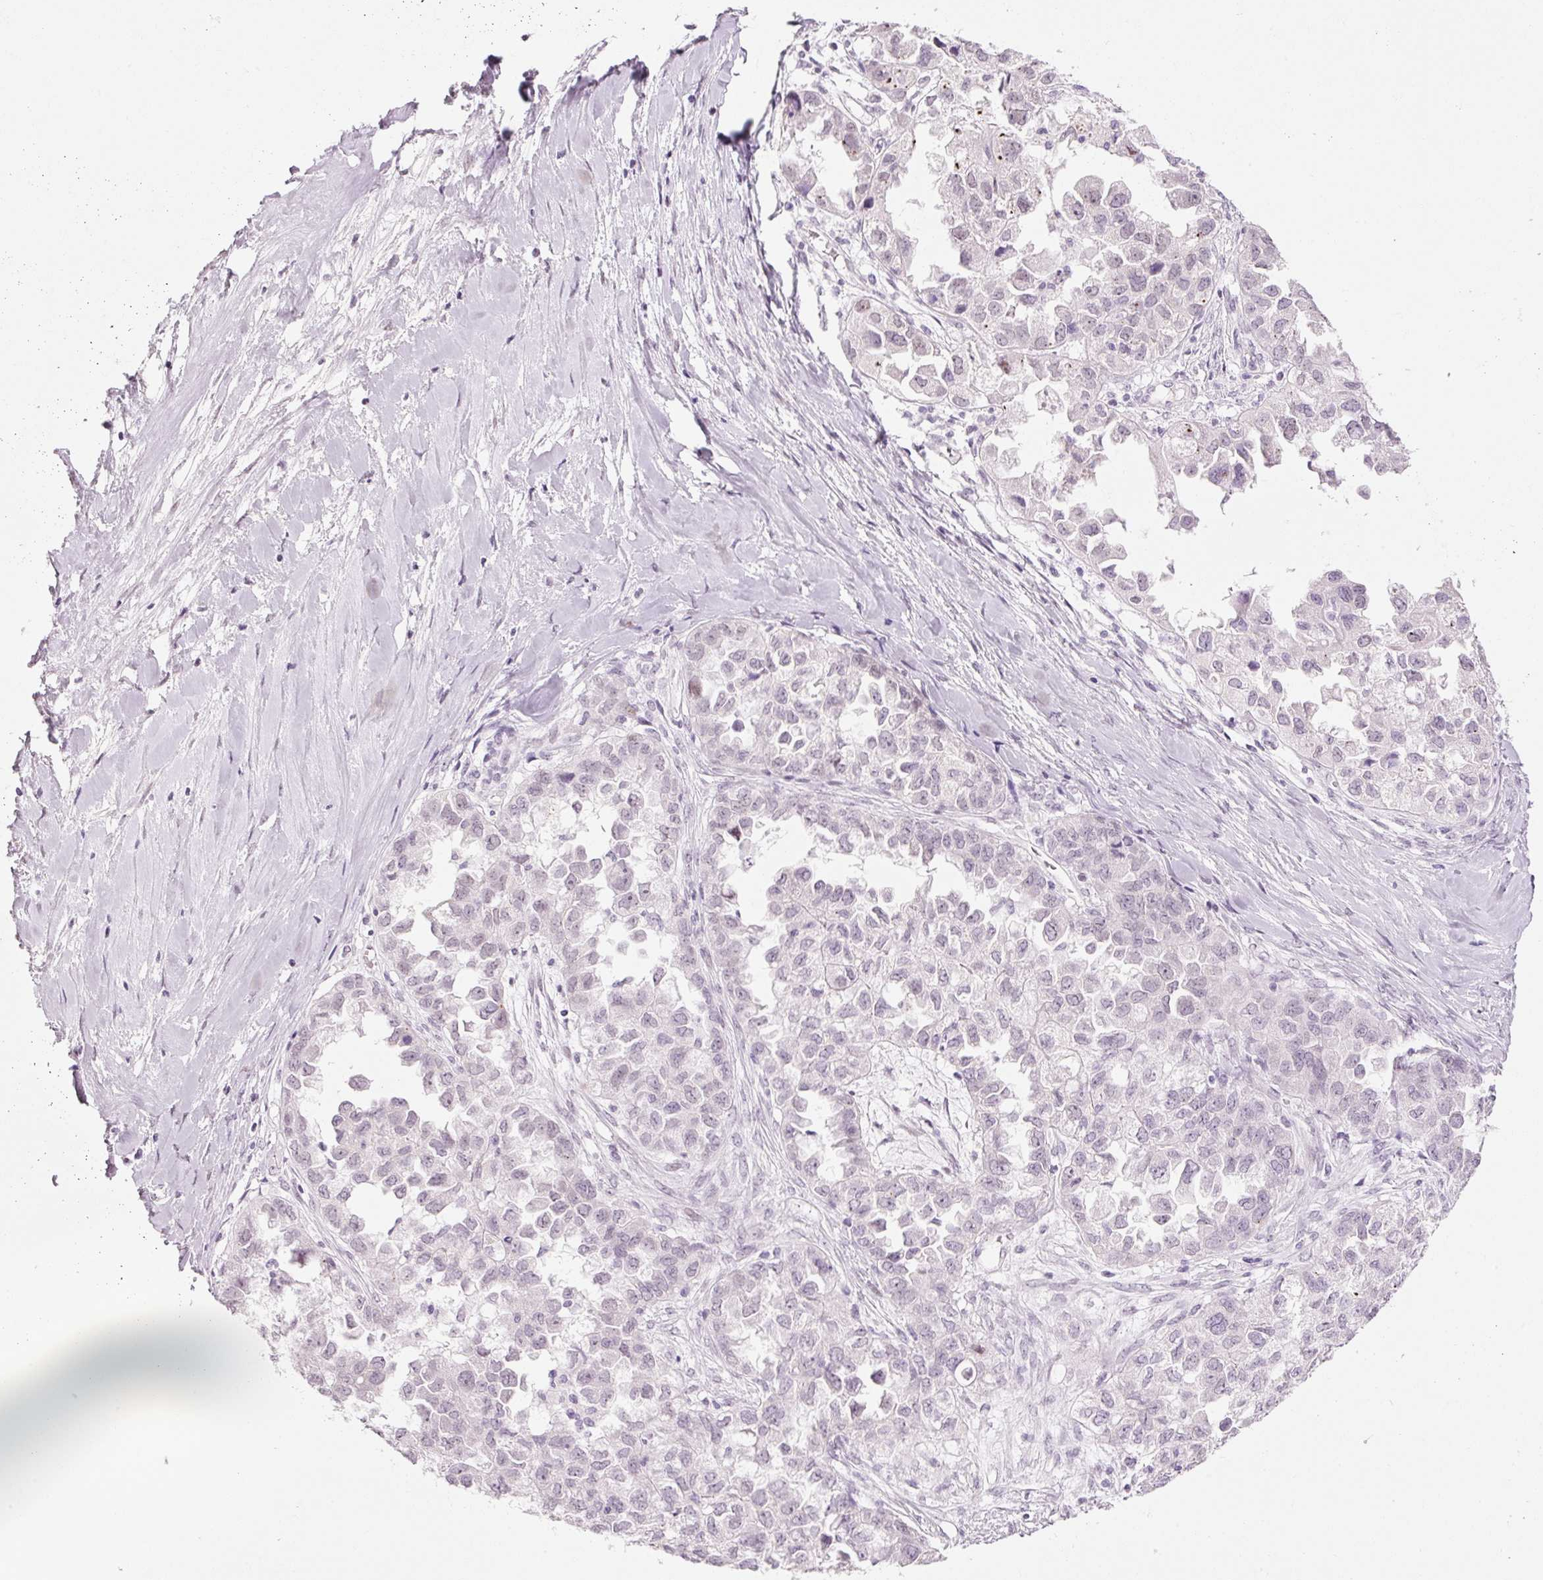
{"staining": {"intensity": "negative", "quantity": "none", "location": "none"}, "tissue": "ovarian cancer", "cell_type": "Tumor cells", "image_type": "cancer", "snomed": [{"axis": "morphology", "description": "Cystadenocarcinoma, serous, NOS"}, {"axis": "topography", "description": "Ovary"}], "caption": "This is an immunohistochemistry photomicrograph of ovarian cancer. There is no expression in tumor cells.", "gene": "ANKRD20A1", "patient": {"sex": "female", "age": 84}}